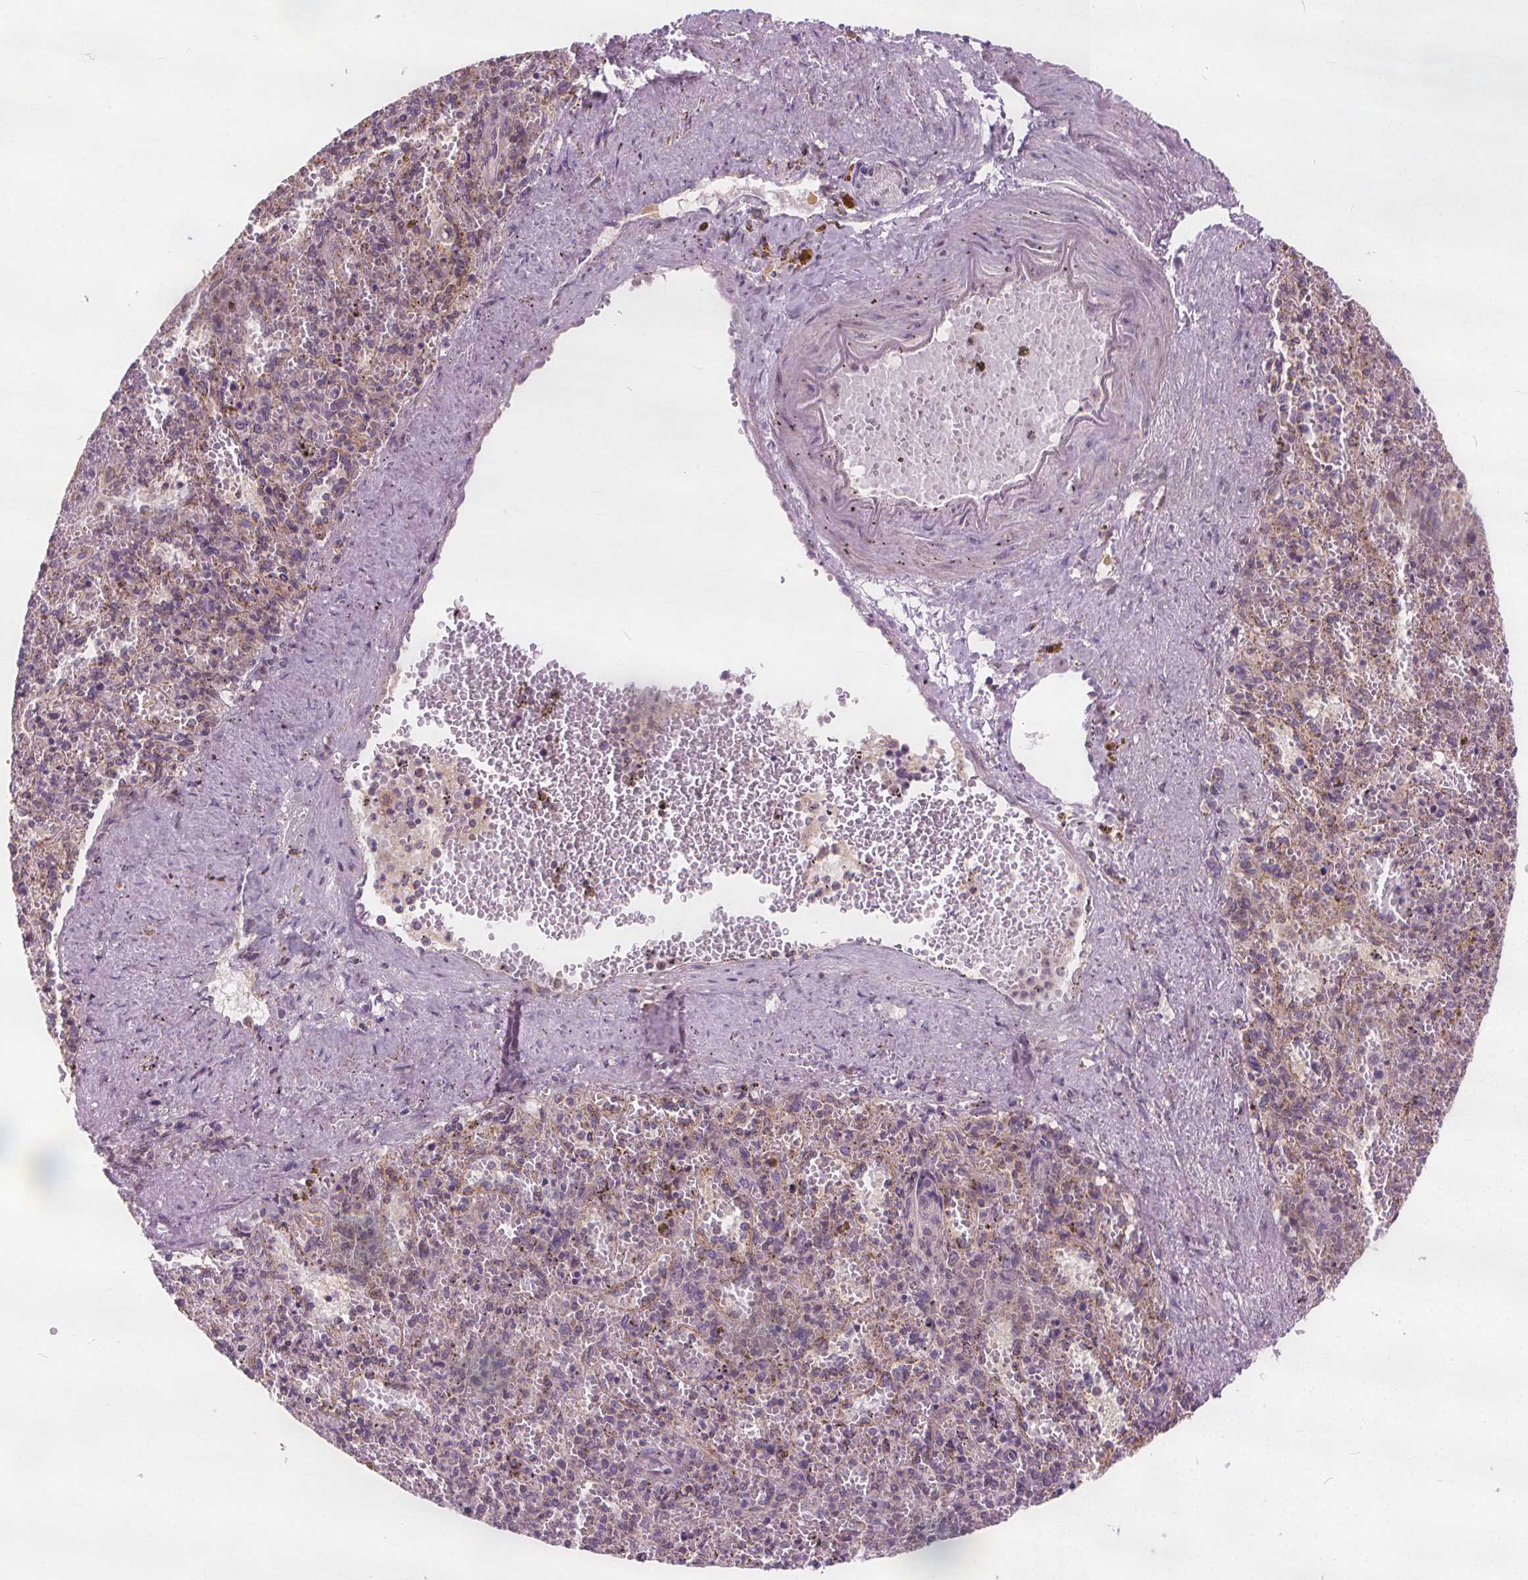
{"staining": {"intensity": "negative", "quantity": "none", "location": "none"}, "tissue": "spleen", "cell_type": "Cells in red pulp", "image_type": "normal", "snomed": [{"axis": "morphology", "description": "Normal tissue, NOS"}, {"axis": "topography", "description": "Spleen"}], "caption": "The immunohistochemistry histopathology image has no significant positivity in cells in red pulp of spleen.", "gene": "RAB20", "patient": {"sex": "female", "age": 50}}